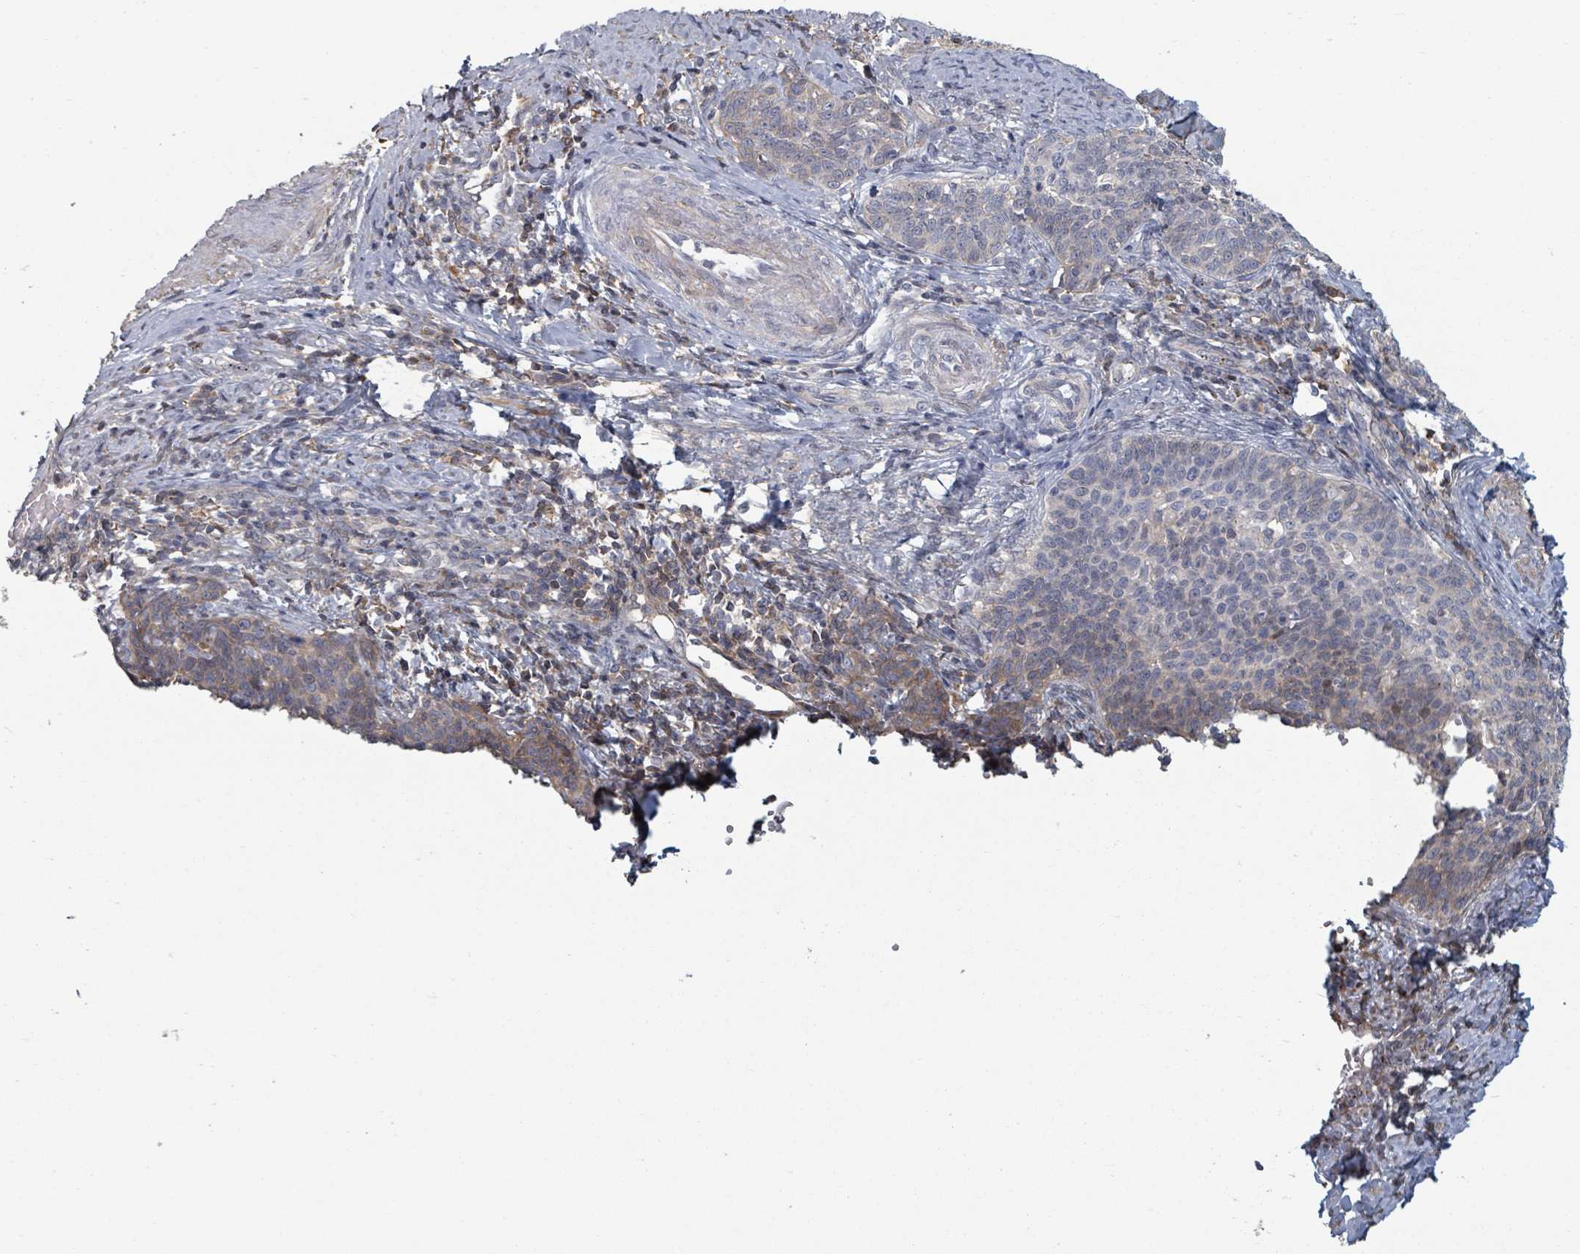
{"staining": {"intensity": "weak", "quantity": "<25%", "location": "cytoplasmic/membranous"}, "tissue": "cervical cancer", "cell_type": "Tumor cells", "image_type": "cancer", "snomed": [{"axis": "morphology", "description": "Squamous cell carcinoma, NOS"}, {"axis": "topography", "description": "Cervix"}], "caption": "Tumor cells are negative for protein expression in human cervical cancer (squamous cell carcinoma).", "gene": "GABBR1", "patient": {"sex": "female", "age": 39}}